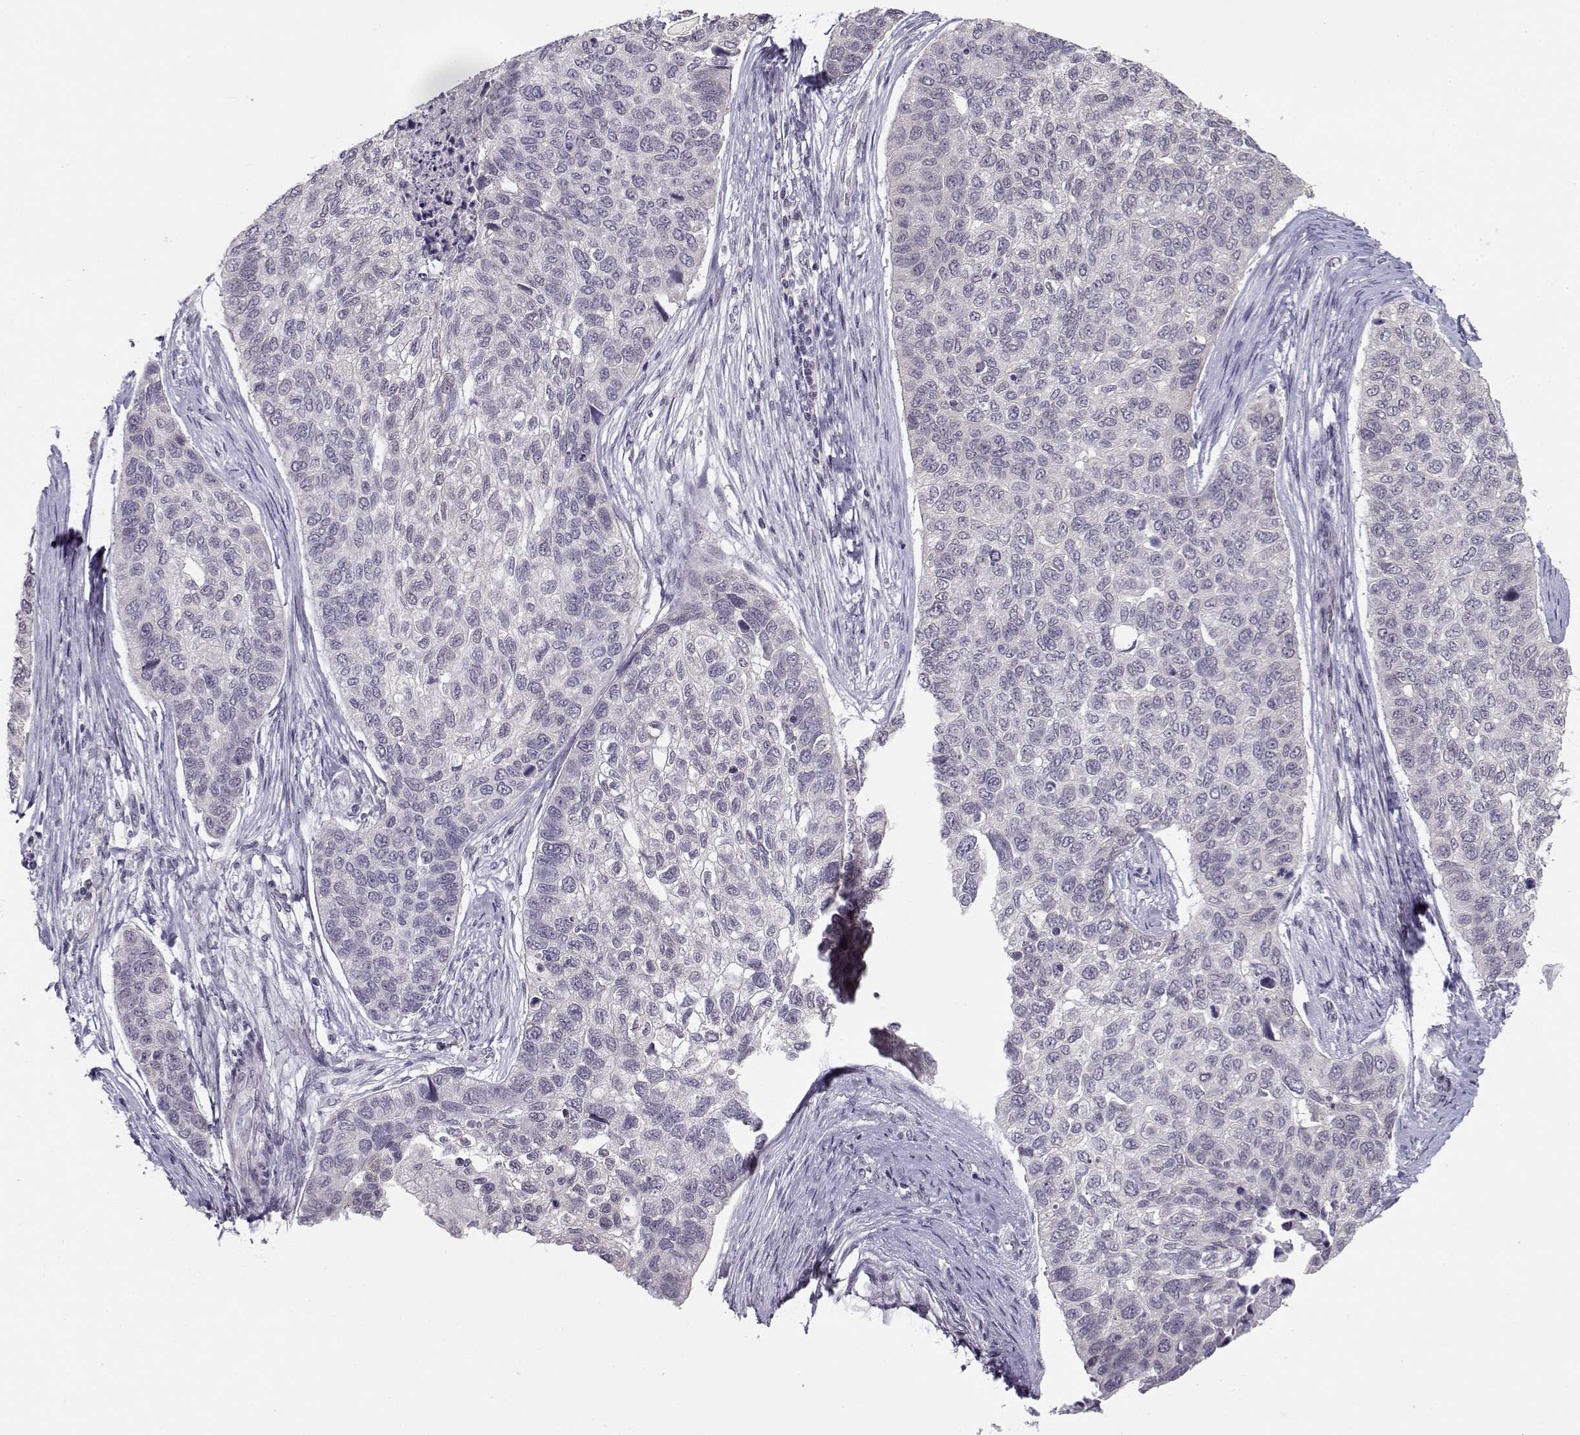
{"staining": {"intensity": "negative", "quantity": "none", "location": "none"}, "tissue": "lung cancer", "cell_type": "Tumor cells", "image_type": "cancer", "snomed": [{"axis": "morphology", "description": "Squamous cell carcinoma, NOS"}, {"axis": "topography", "description": "Lung"}], "caption": "There is no significant expression in tumor cells of lung cancer (squamous cell carcinoma).", "gene": "C16orf86", "patient": {"sex": "male", "age": 69}}